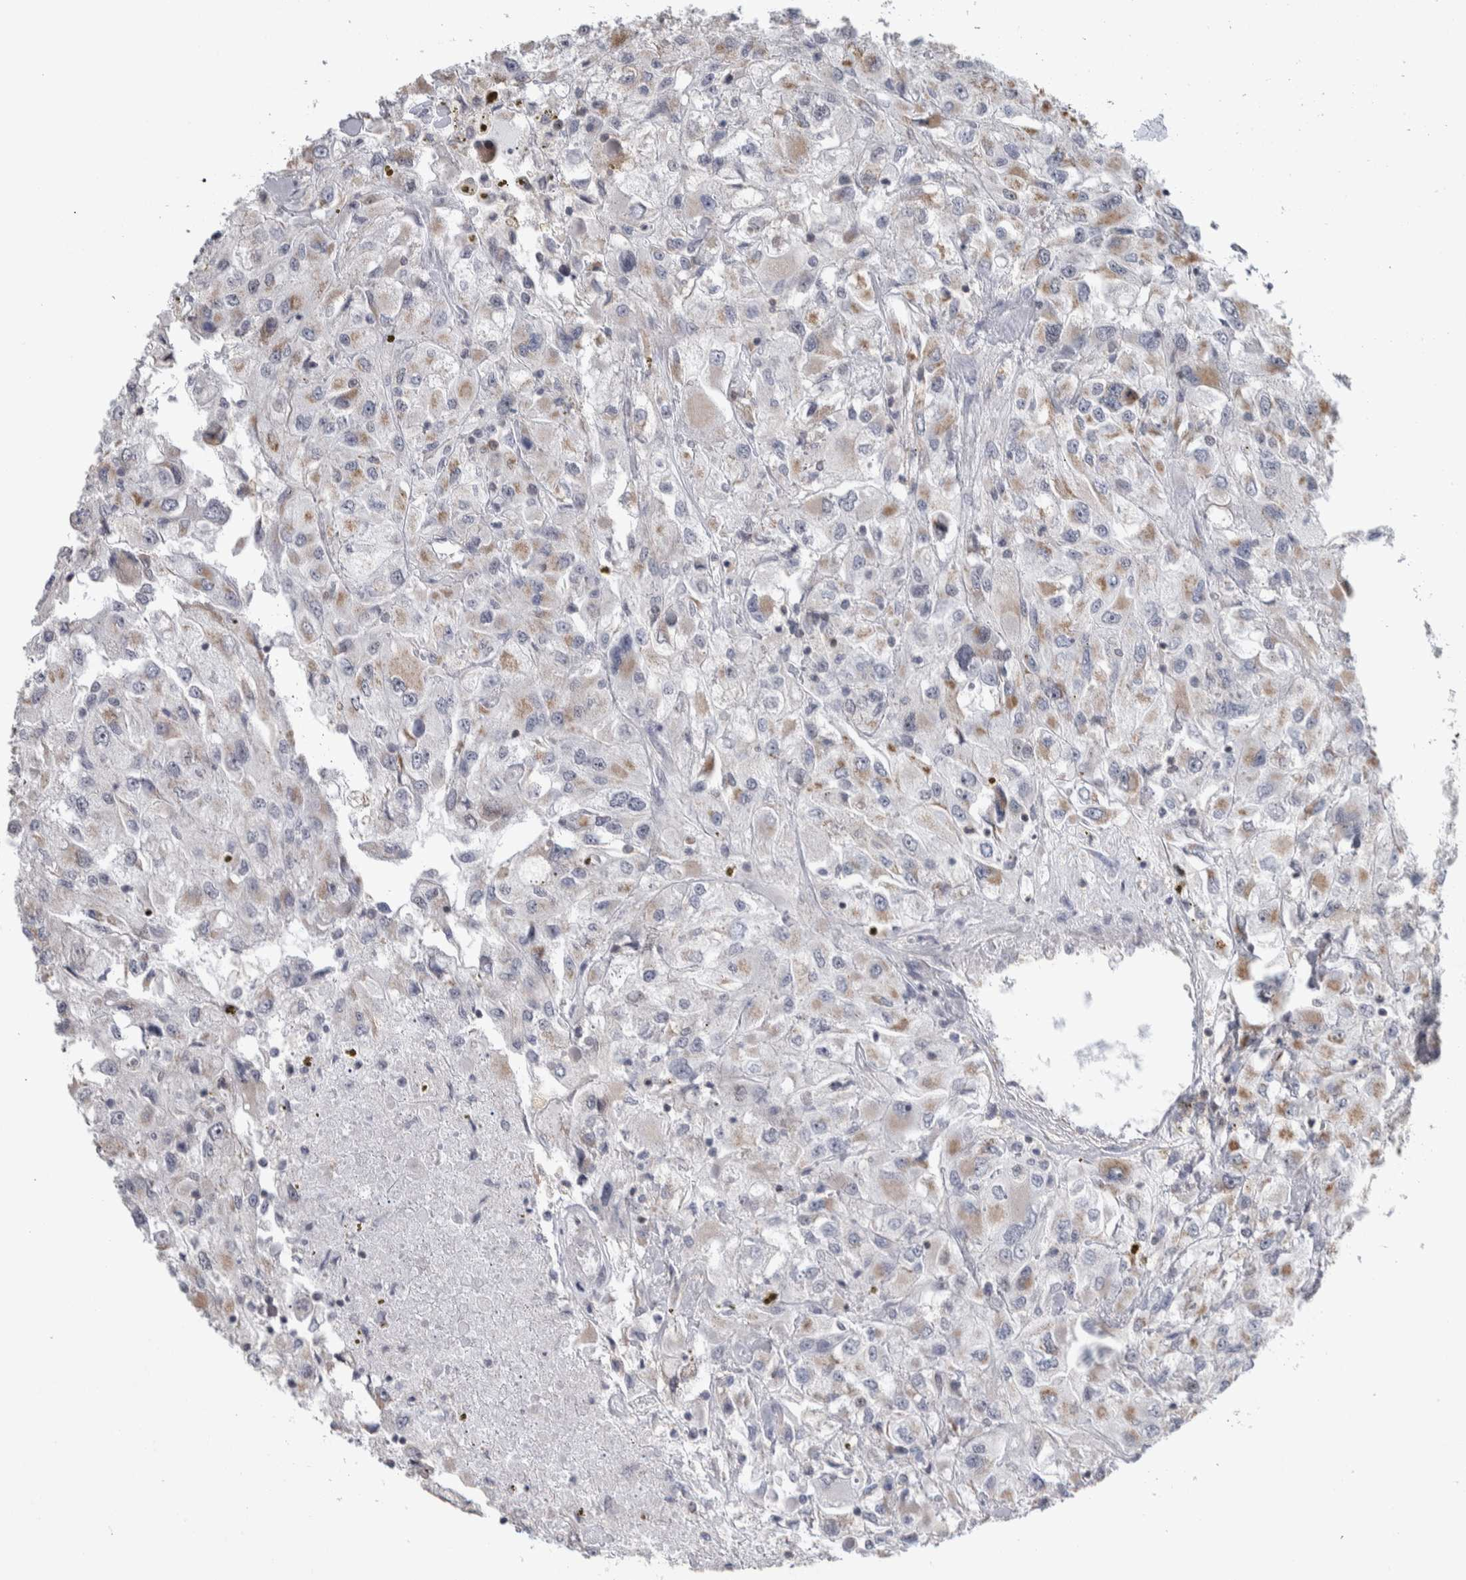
{"staining": {"intensity": "moderate", "quantity": "25%-75%", "location": "cytoplasmic/membranous"}, "tissue": "renal cancer", "cell_type": "Tumor cells", "image_type": "cancer", "snomed": [{"axis": "morphology", "description": "Adenocarcinoma, NOS"}, {"axis": "topography", "description": "Kidney"}], "caption": "Human renal adenocarcinoma stained with a protein marker shows moderate staining in tumor cells.", "gene": "TAX1BP1", "patient": {"sex": "female", "age": 52}}